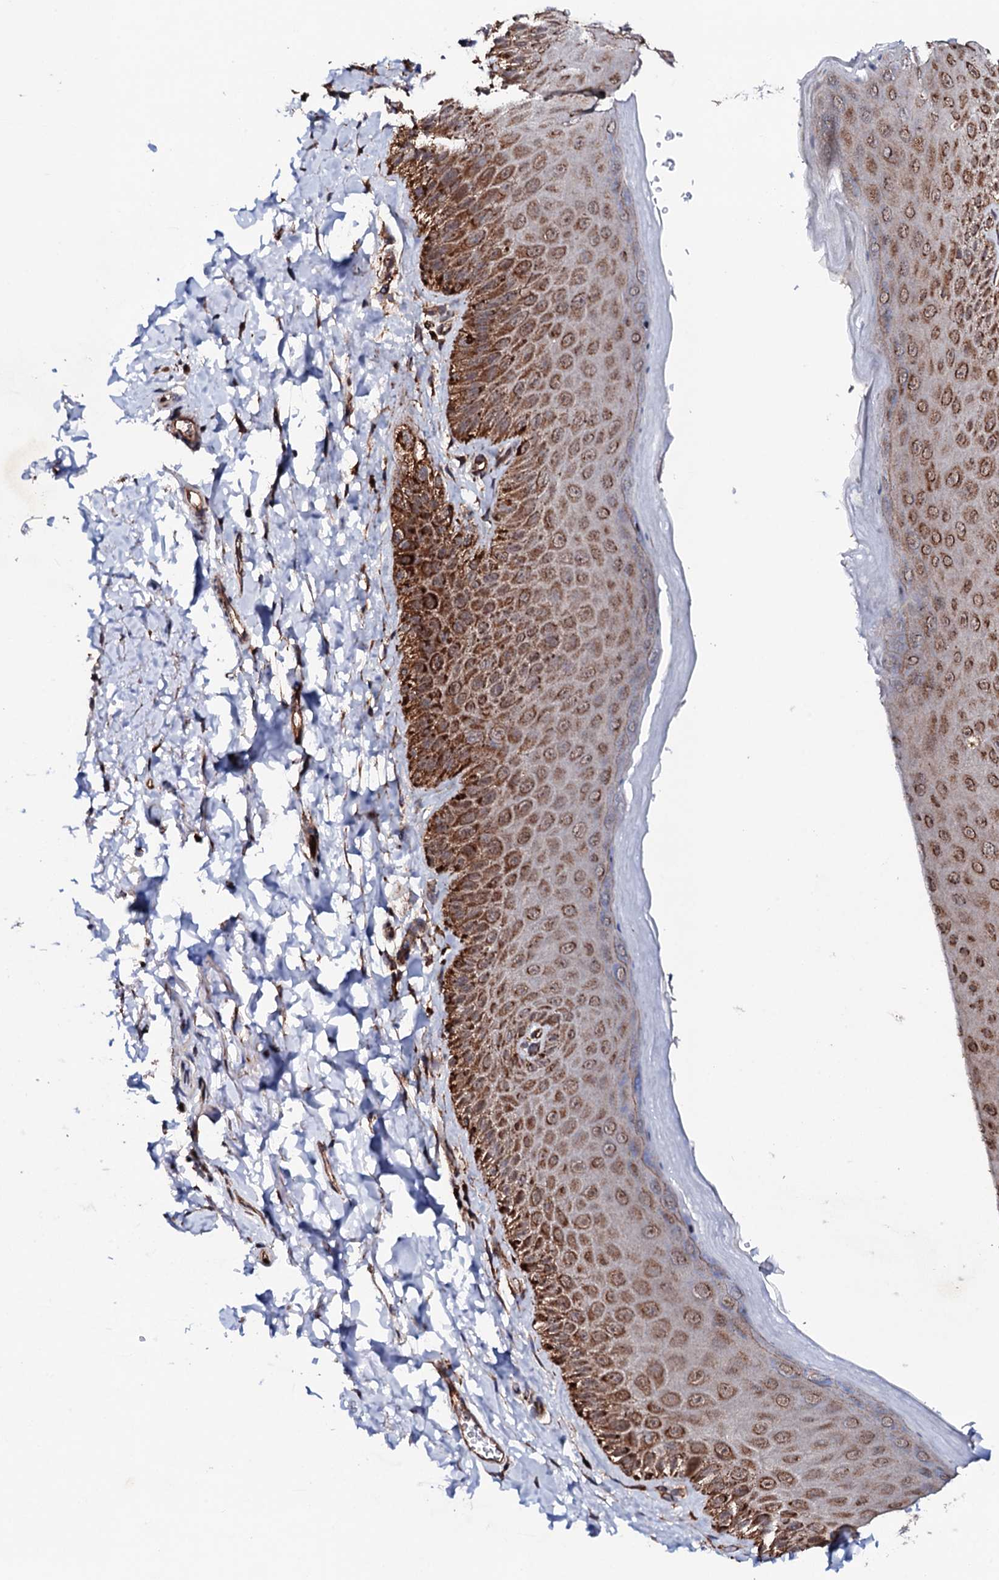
{"staining": {"intensity": "strong", "quantity": ">75%", "location": "cytoplasmic/membranous"}, "tissue": "skin", "cell_type": "Epidermal cells", "image_type": "normal", "snomed": [{"axis": "morphology", "description": "Normal tissue, NOS"}, {"axis": "topography", "description": "Anal"}], "caption": "Immunohistochemical staining of normal human skin shows strong cytoplasmic/membranous protein expression in about >75% of epidermal cells.", "gene": "MTIF3", "patient": {"sex": "male", "age": 44}}